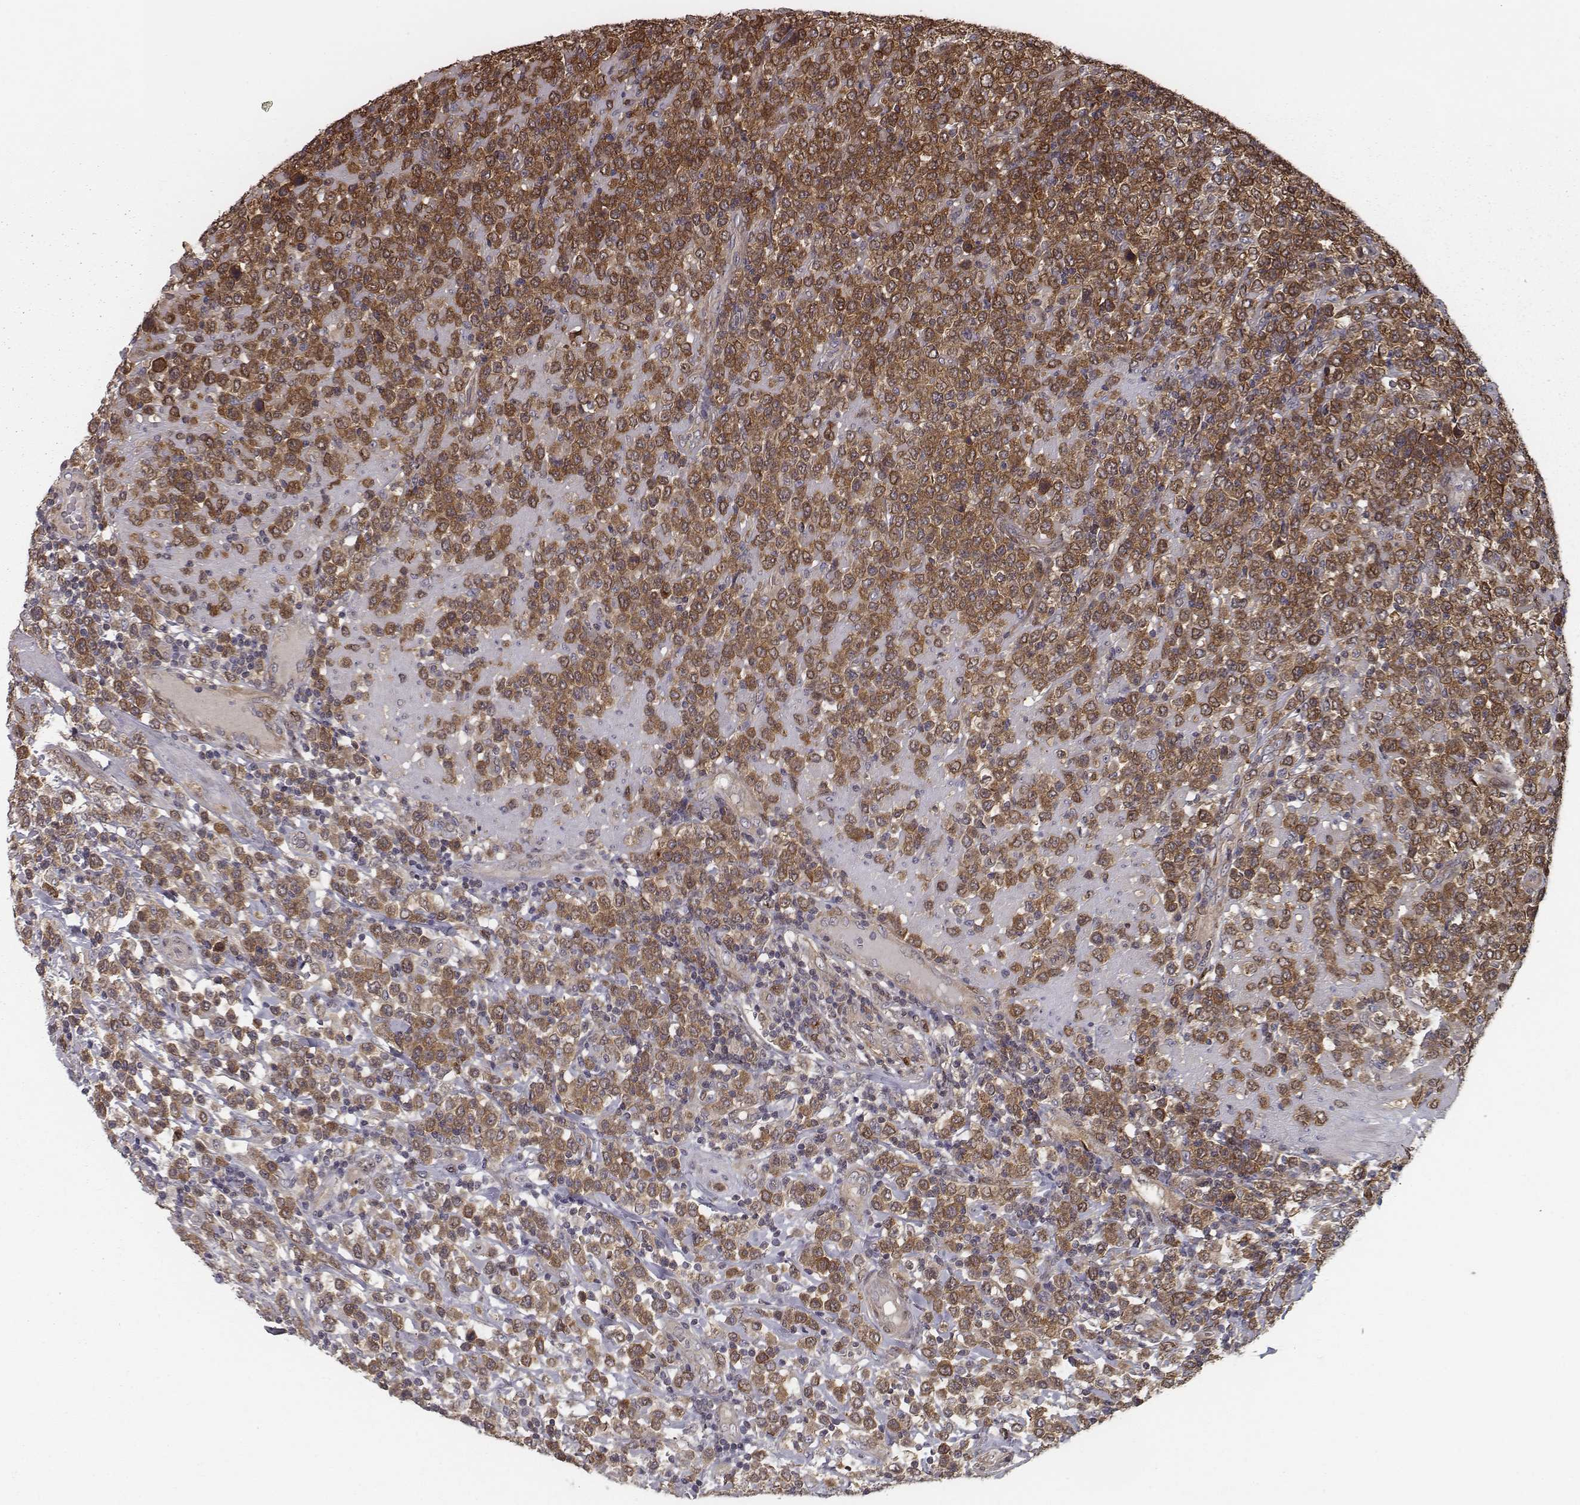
{"staining": {"intensity": "moderate", "quantity": ">75%", "location": "cytoplasmic/membranous"}, "tissue": "lymphoma", "cell_type": "Tumor cells", "image_type": "cancer", "snomed": [{"axis": "morphology", "description": "Malignant lymphoma, non-Hodgkin's type, High grade"}, {"axis": "topography", "description": "Soft tissue"}], "caption": "The histopathology image shows immunohistochemical staining of lymphoma. There is moderate cytoplasmic/membranous positivity is identified in approximately >75% of tumor cells.", "gene": "ISYNA1", "patient": {"sex": "female", "age": 56}}